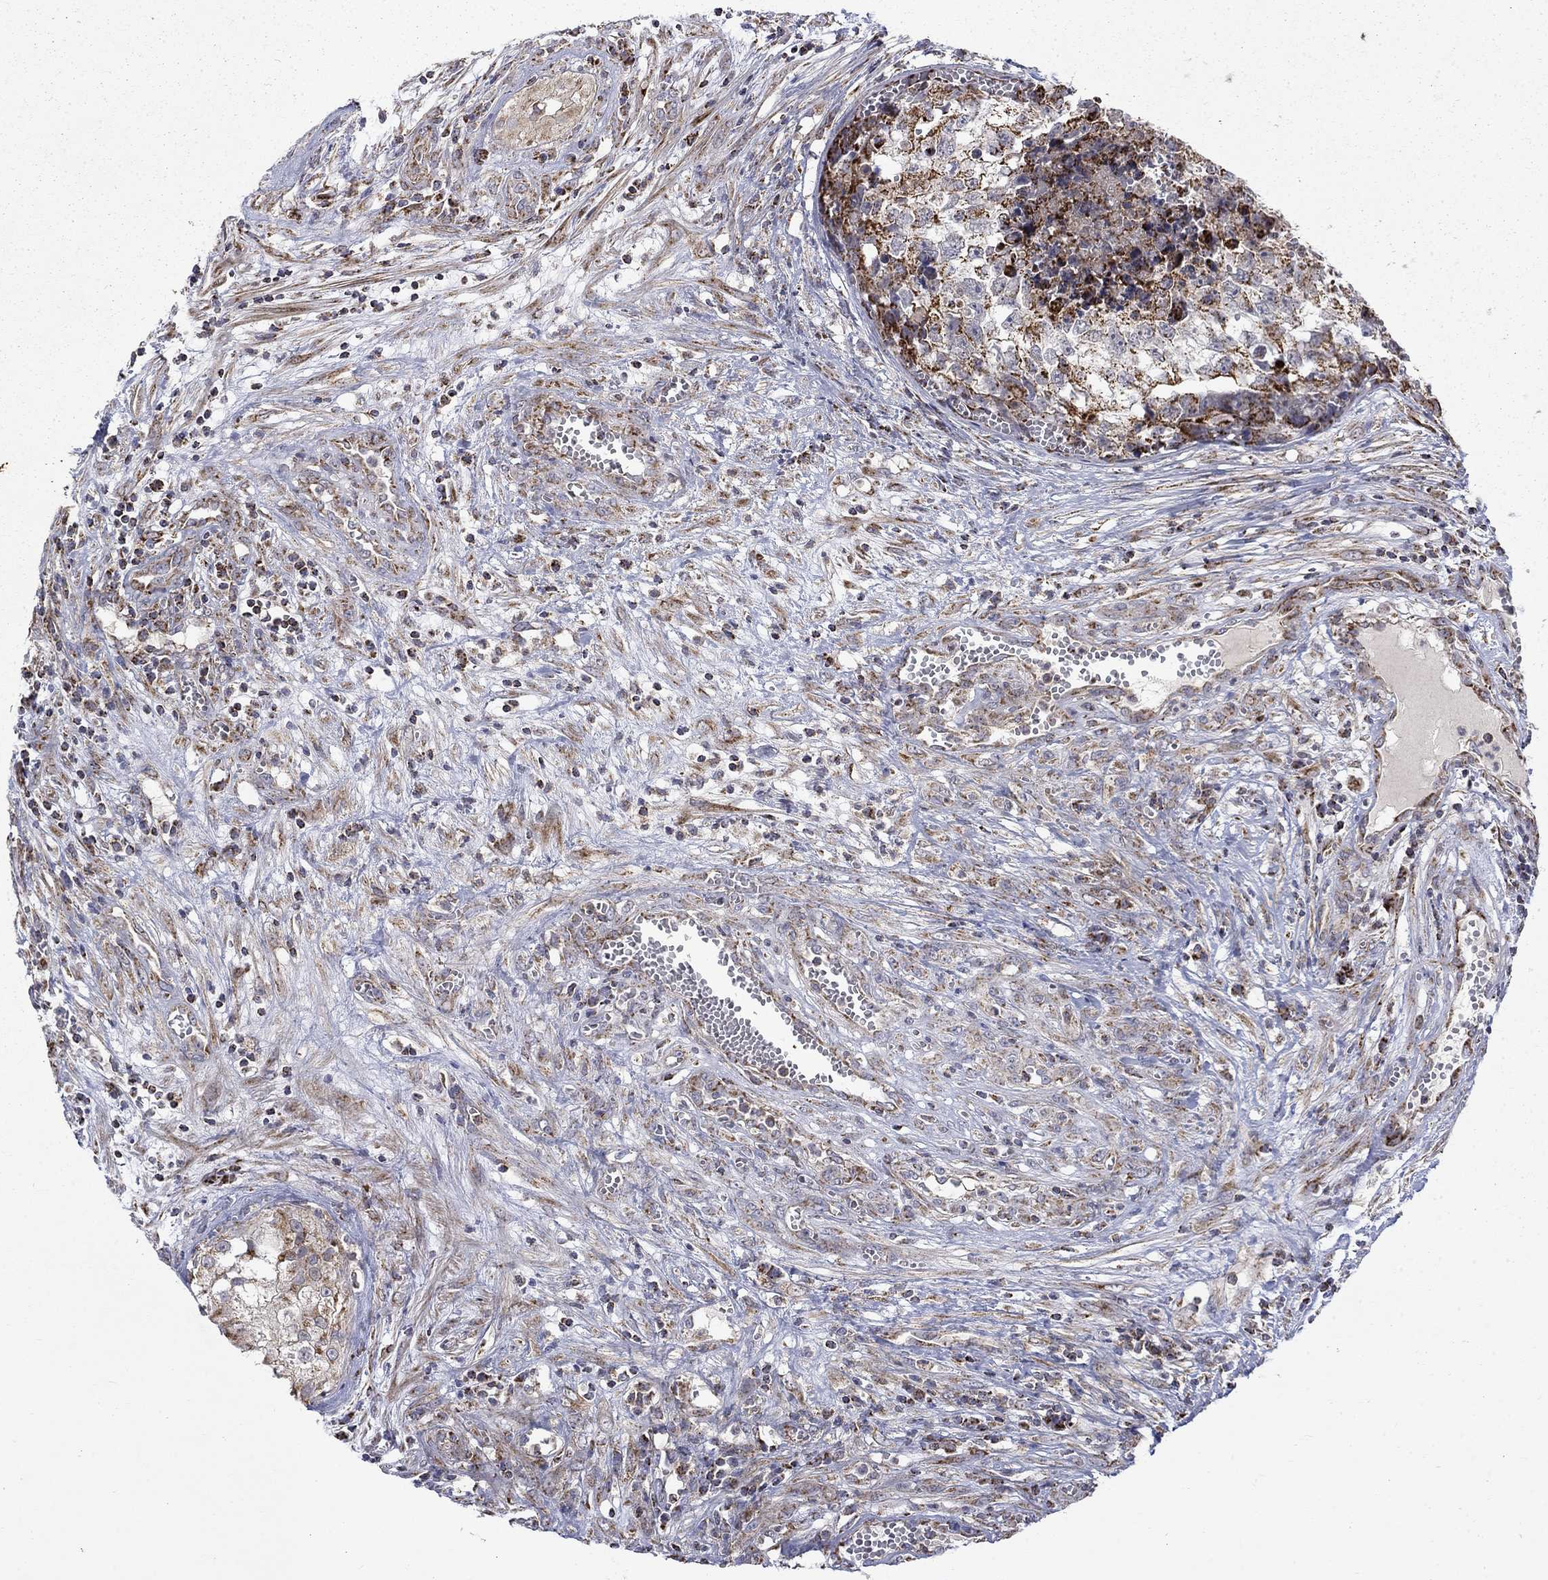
{"staining": {"intensity": "strong", "quantity": "25%-75%", "location": "cytoplasmic/membranous"}, "tissue": "testis cancer", "cell_type": "Tumor cells", "image_type": "cancer", "snomed": [{"axis": "morphology", "description": "Seminoma, NOS"}, {"axis": "morphology", "description": "Carcinoma, Embryonal, NOS"}, {"axis": "topography", "description": "Testis"}], "caption": "Human testis cancer (embryonal carcinoma) stained with a protein marker displays strong staining in tumor cells.", "gene": "PCBP3", "patient": {"sex": "male", "age": 22}}